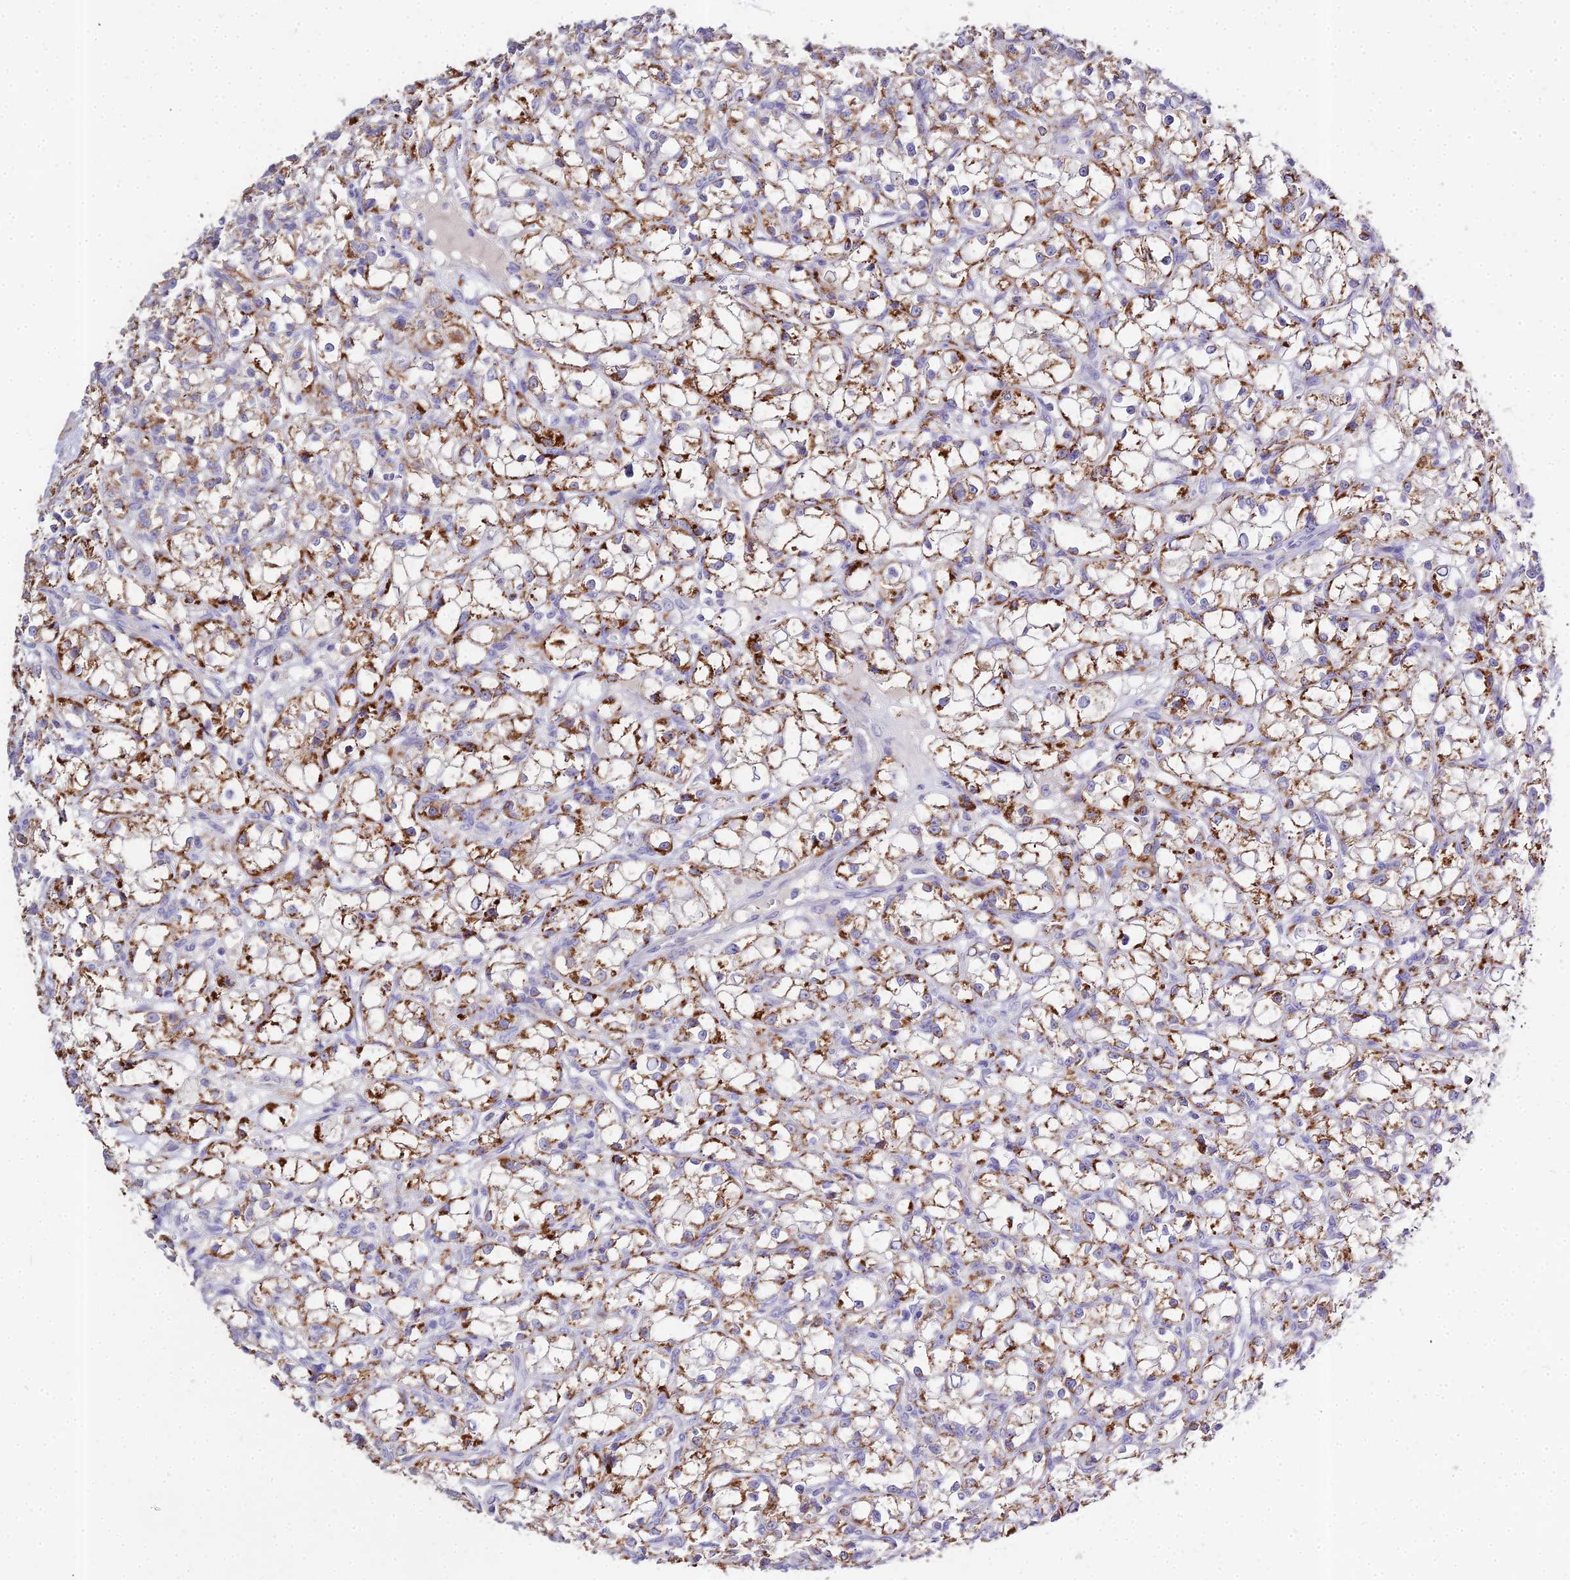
{"staining": {"intensity": "moderate", "quantity": ">75%", "location": "cytoplasmic/membranous"}, "tissue": "renal cancer", "cell_type": "Tumor cells", "image_type": "cancer", "snomed": [{"axis": "morphology", "description": "Adenocarcinoma, NOS"}, {"axis": "topography", "description": "Kidney"}], "caption": "Moderate cytoplasmic/membranous positivity for a protein is identified in about >75% of tumor cells of renal adenocarcinoma using immunohistochemistry.", "gene": "GLYAT", "patient": {"sex": "female", "age": 59}}